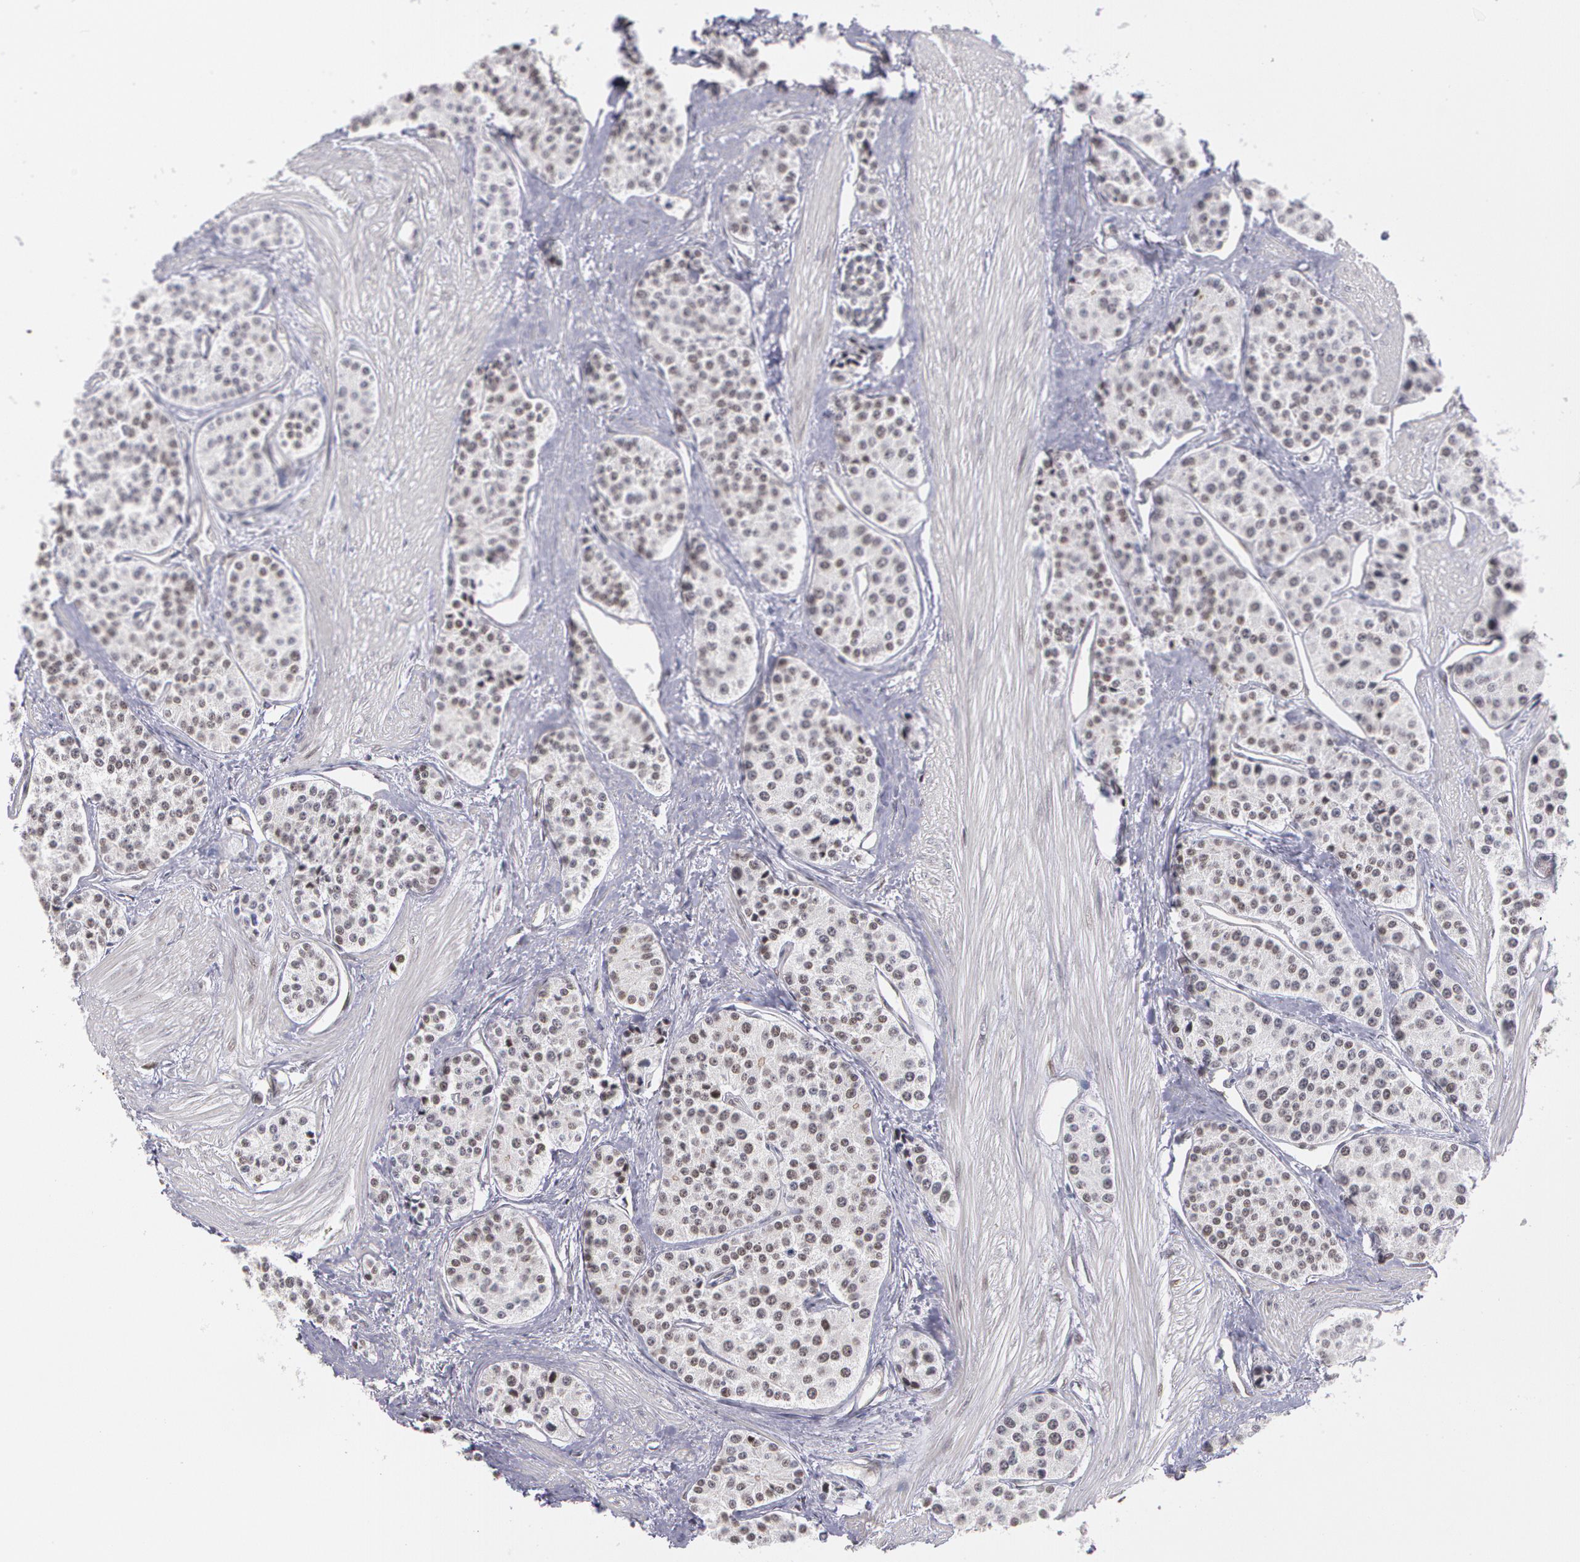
{"staining": {"intensity": "negative", "quantity": "none", "location": "none"}, "tissue": "carcinoid", "cell_type": "Tumor cells", "image_type": "cancer", "snomed": [{"axis": "morphology", "description": "Carcinoid, malignant, NOS"}, {"axis": "topography", "description": "Stomach"}], "caption": "Histopathology image shows no significant protein staining in tumor cells of malignant carcinoid. (Stains: DAB IHC with hematoxylin counter stain, Microscopy: brightfield microscopy at high magnification).", "gene": "PRICKLE1", "patient": {"sex": "female", "age": 76}}